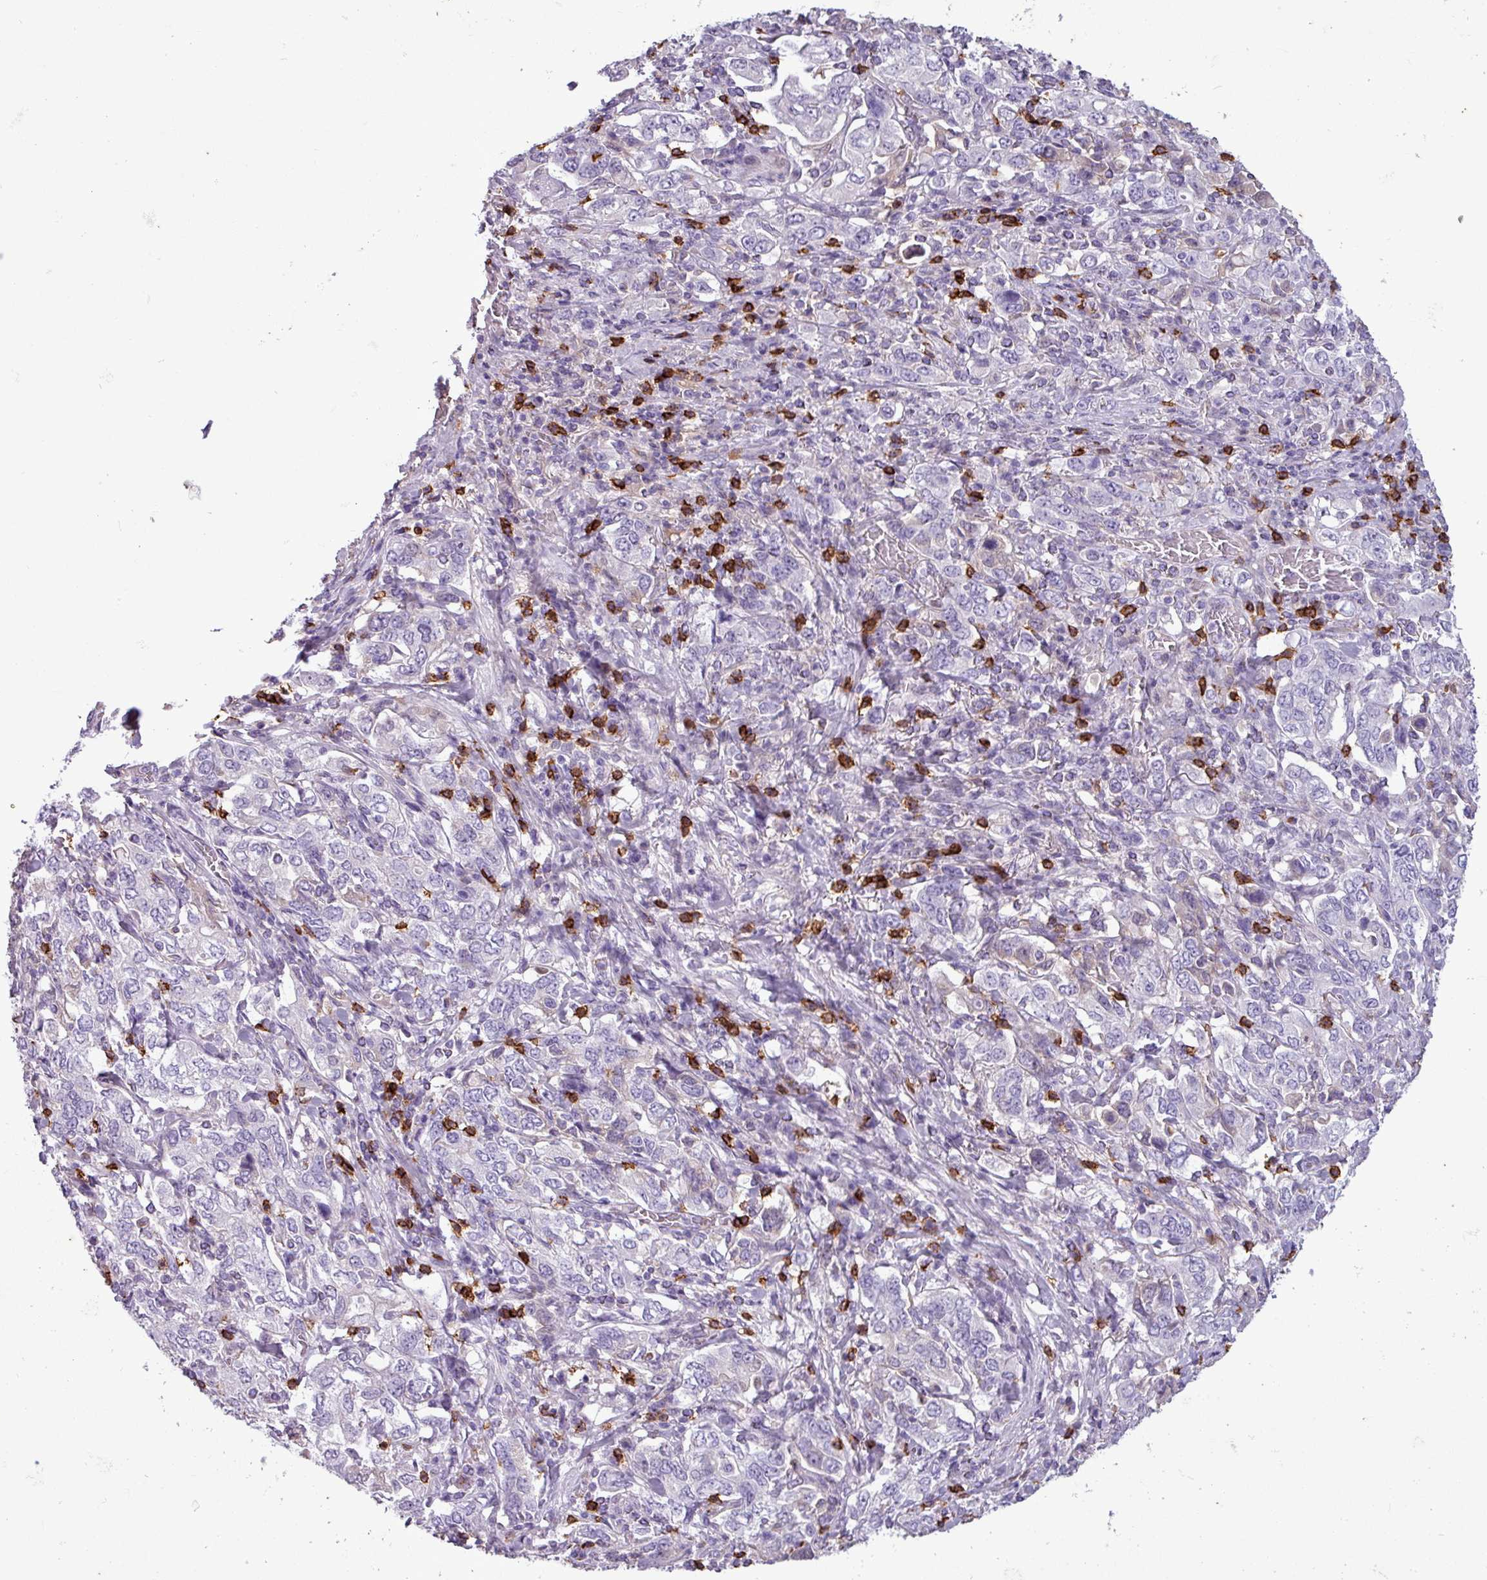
{"staining": {"intensity": "negative", "quantity": "none", "location": "none"}, "tissue": "stomach cancer", "cell_type": "Tumor cells", "image_type": "cancer", "snomed": [{"axis": "morphology", "description": "Adenocarcinoma, NOS"}, {"axis": "topography", "description": "Stomach, upper"}, {"axis": "topography", "description": "Stomach"}], "caption": "Image shows no protein staining in tumor cells of stomach adenocarcinoma tissue.", "gene": "CD8A", "patient": {"sex": "male", "age": 62}}